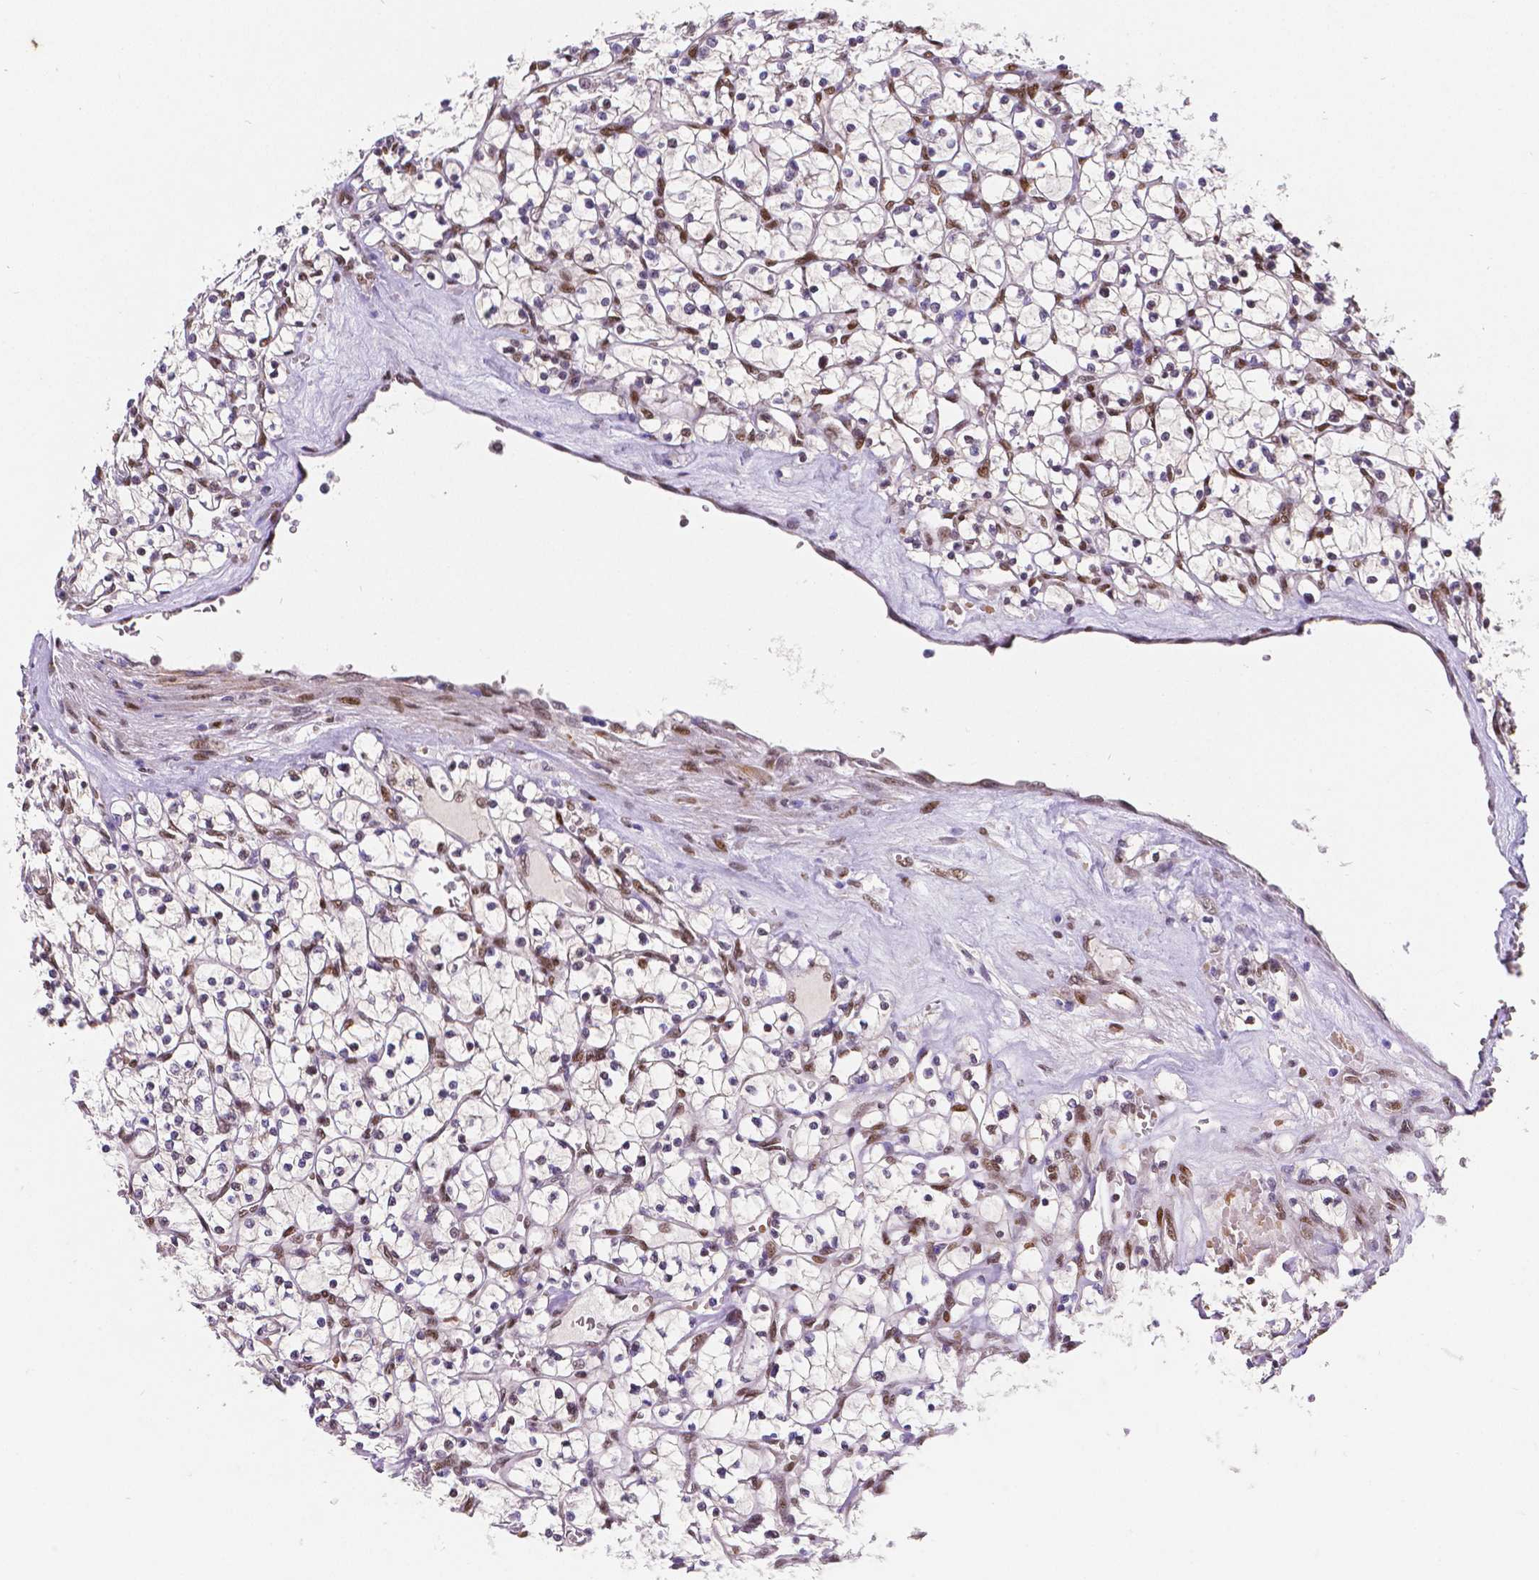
{"staining": {"intensity": "negative", "quantity": "none", "location": "none"}, "tissue": "renal cancer", "cell_type": "Tumor cells", "image_type": "cancer", "snomed": [{"axis": "morphology", "description": "Adenocarcinoma, NOS"}, {"axis": "topography", "description": "Kidney"}], "caption": "This is an IHC image of human adenocarcinoma (renal). There is no positivity in tumor cells.", "gene": "MEF2C", "patient": {"sex": "female", "age": 64}}